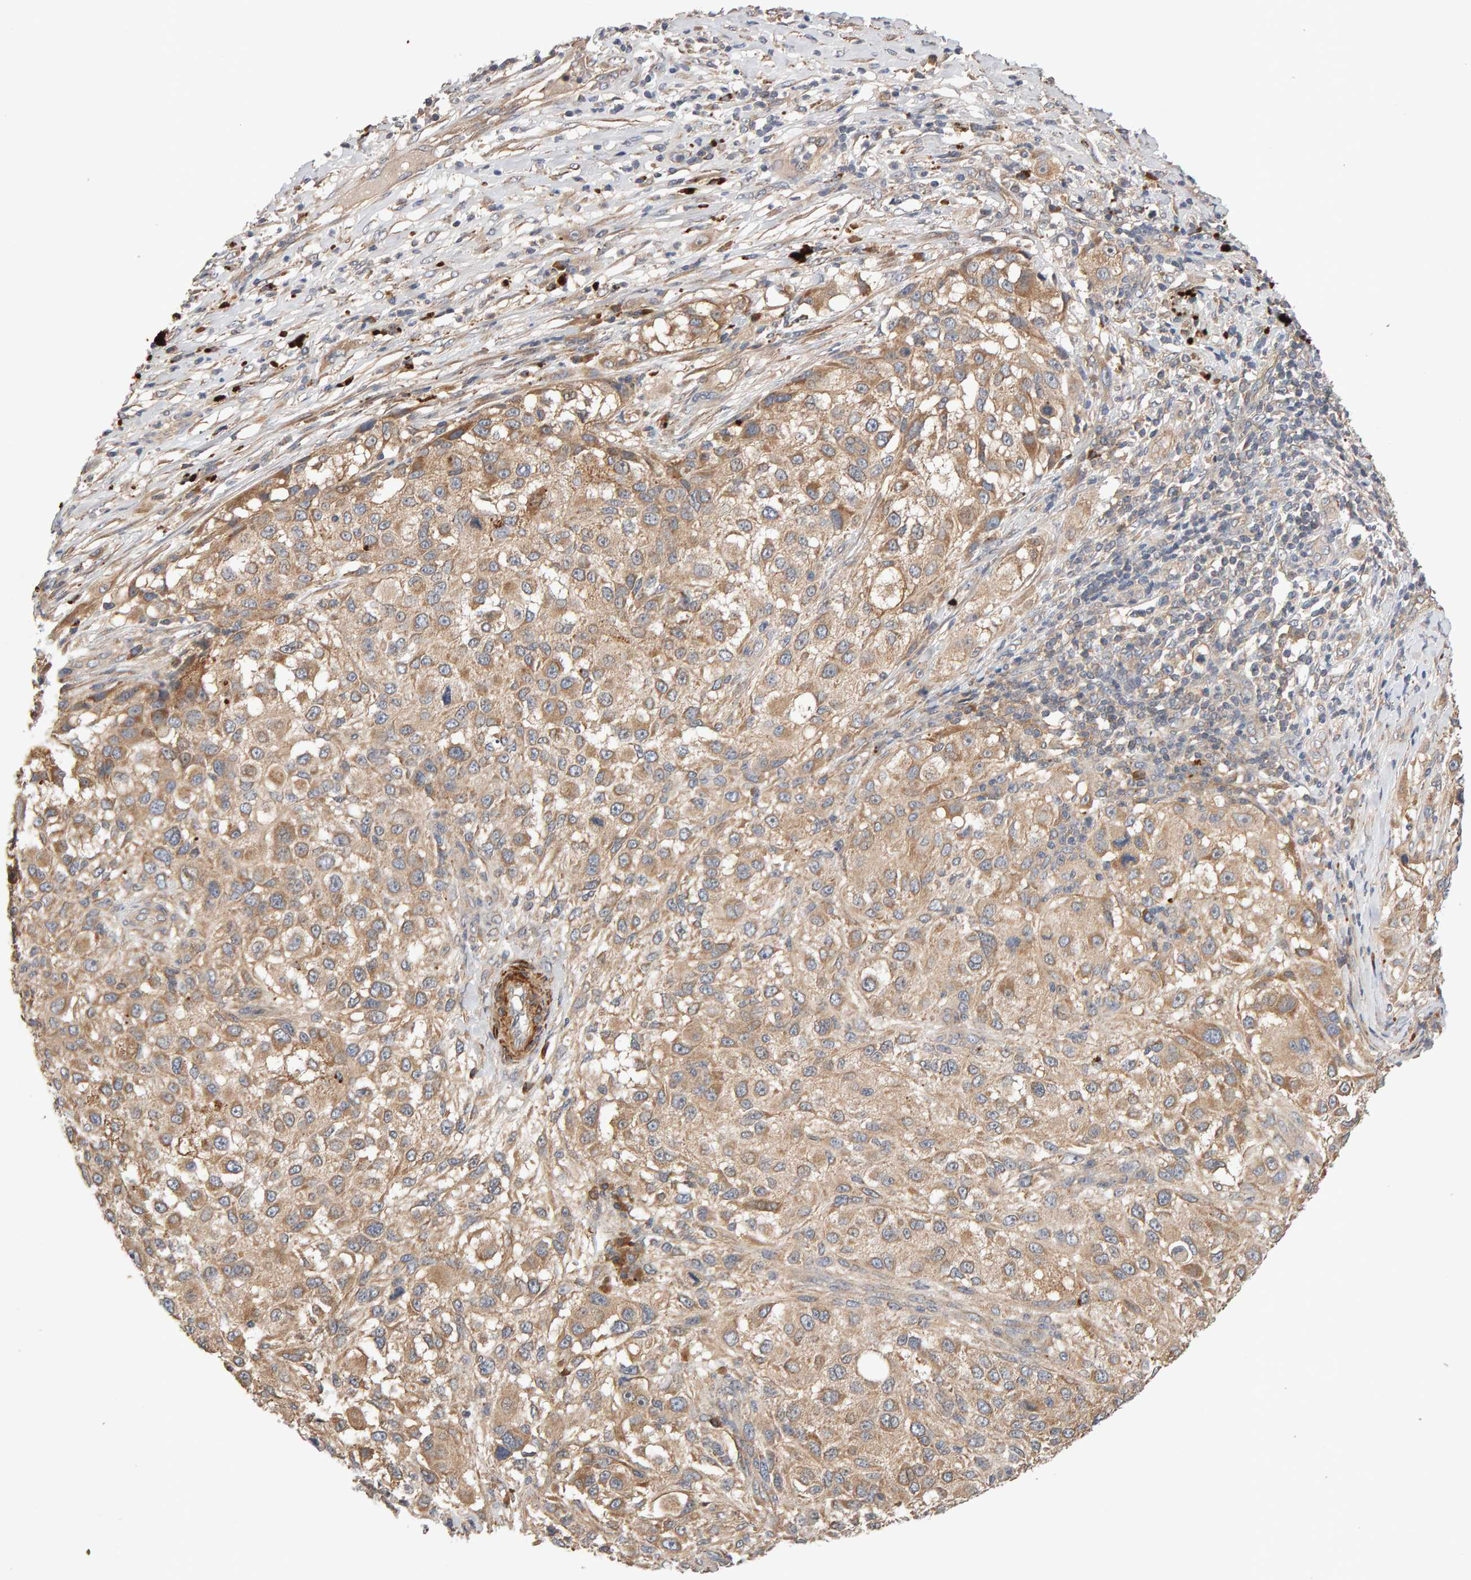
{"staining": {"intensity": "moderate", "quantity": ">75%", "location": "cytoplasmic/membranous"}, "tissue": "melanoma", "cell_type": "Tumor cells", "image_type": "cancer", "snomed": [{"axis": "morphology", "description": "Necrosis, NOS"}, {"axis": "morphology", "description": "Malignant melanoma, NOS"}, {"axis": "topography", "description": "Skin"}], "caption": "Malignant melanoma stained for a protein (brown) demonstrates moderate cytoplasmic/membranous positive expression in about >75% of tumor cells.", "gene": "RNF19A", "patient": {"sex": "female", "age": 87}}